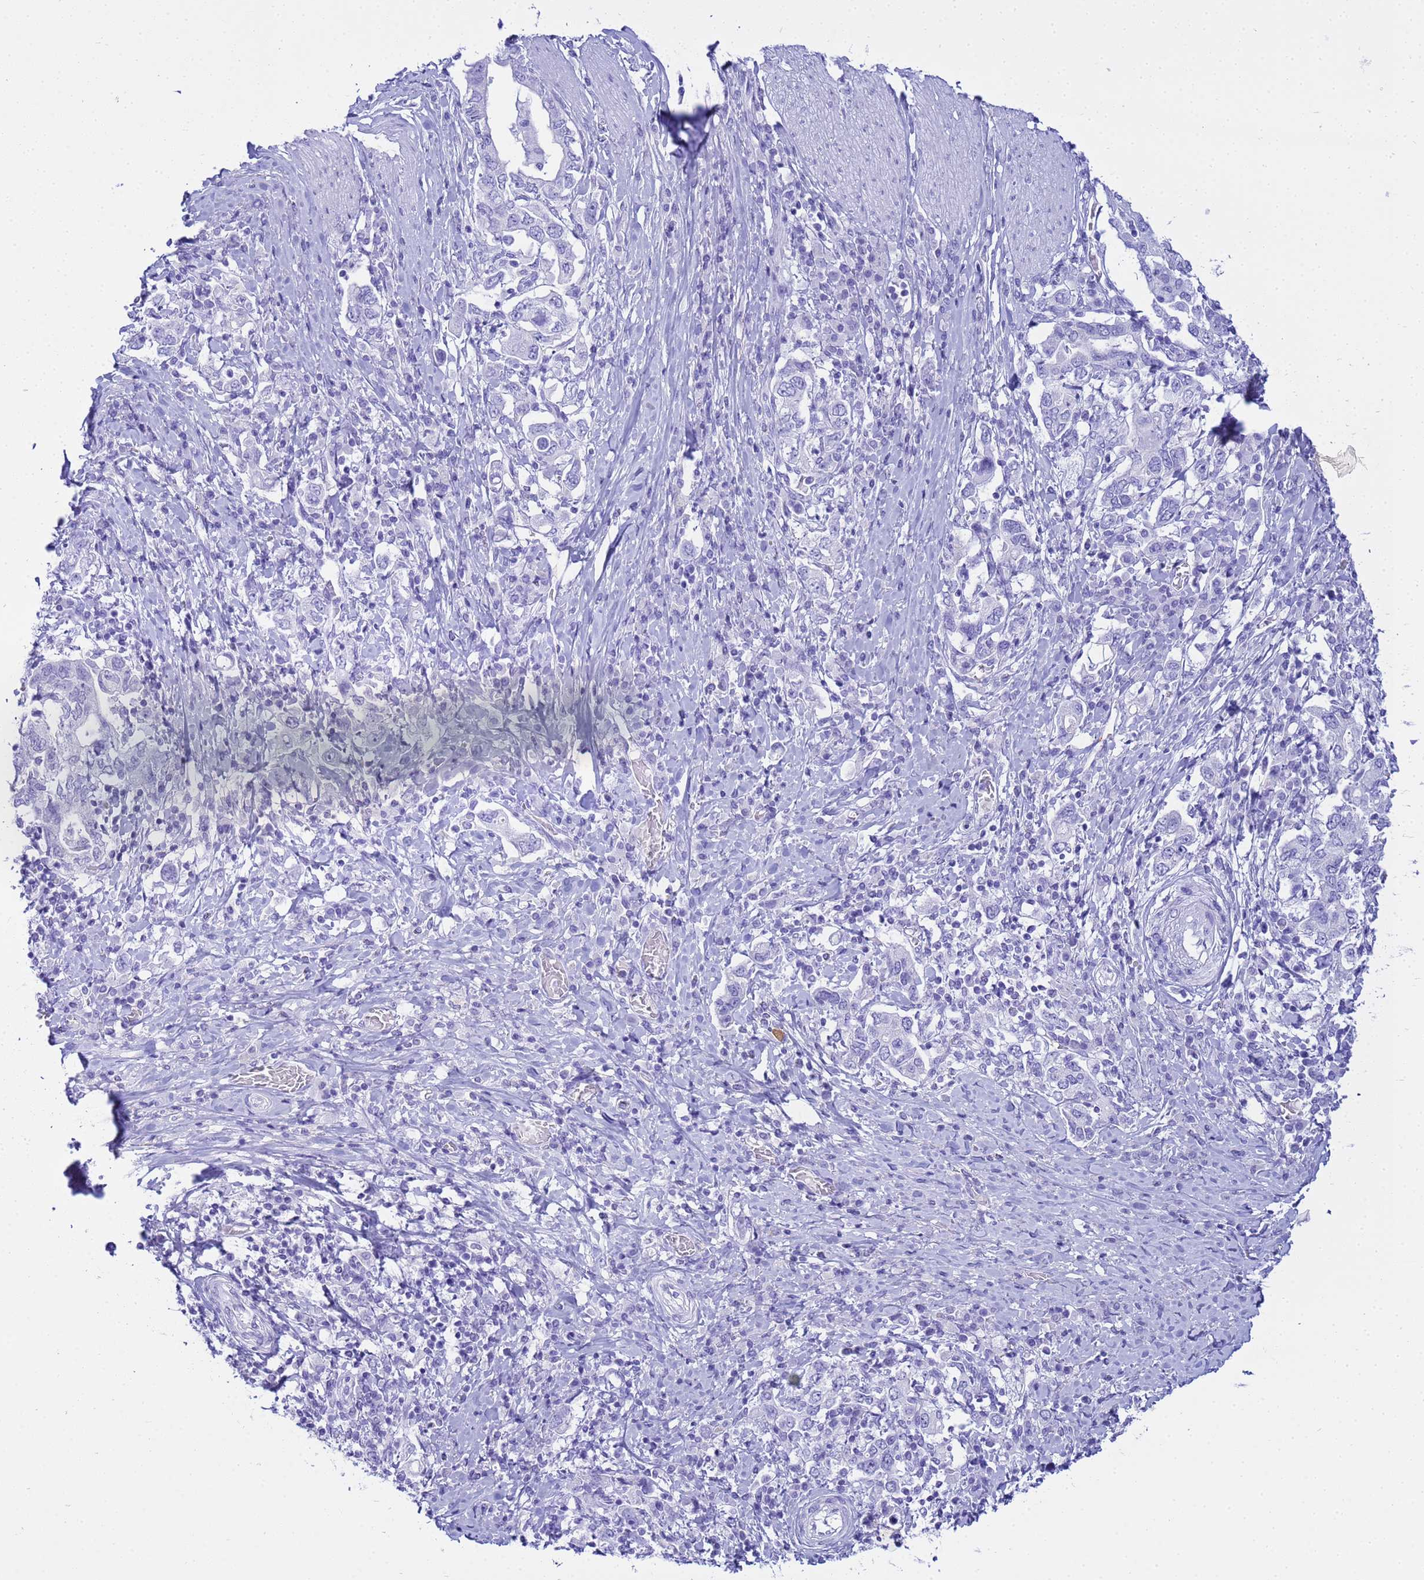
{"staining": {"intensity": "negative", "quantity": "none", "location": "none"}, "tissue": "stomach cancer", "cell_type": "Tumor cells", "image_type": "cancer", "snomed": [{"axis": "morphology", "description": "Adenocarcinoma, NOS"}, {"axis": "topography", "description": "Stomach, upper"}, {"axis": "topography", "description": "Stomach"}], "caption": "DAB immunohistochemical staining of adenocarcinoma (stomach) demonstrates no significant positivity in tumor cells.", "gene": "AQP12A", "patient": {"sex": "male", "age": 62}}